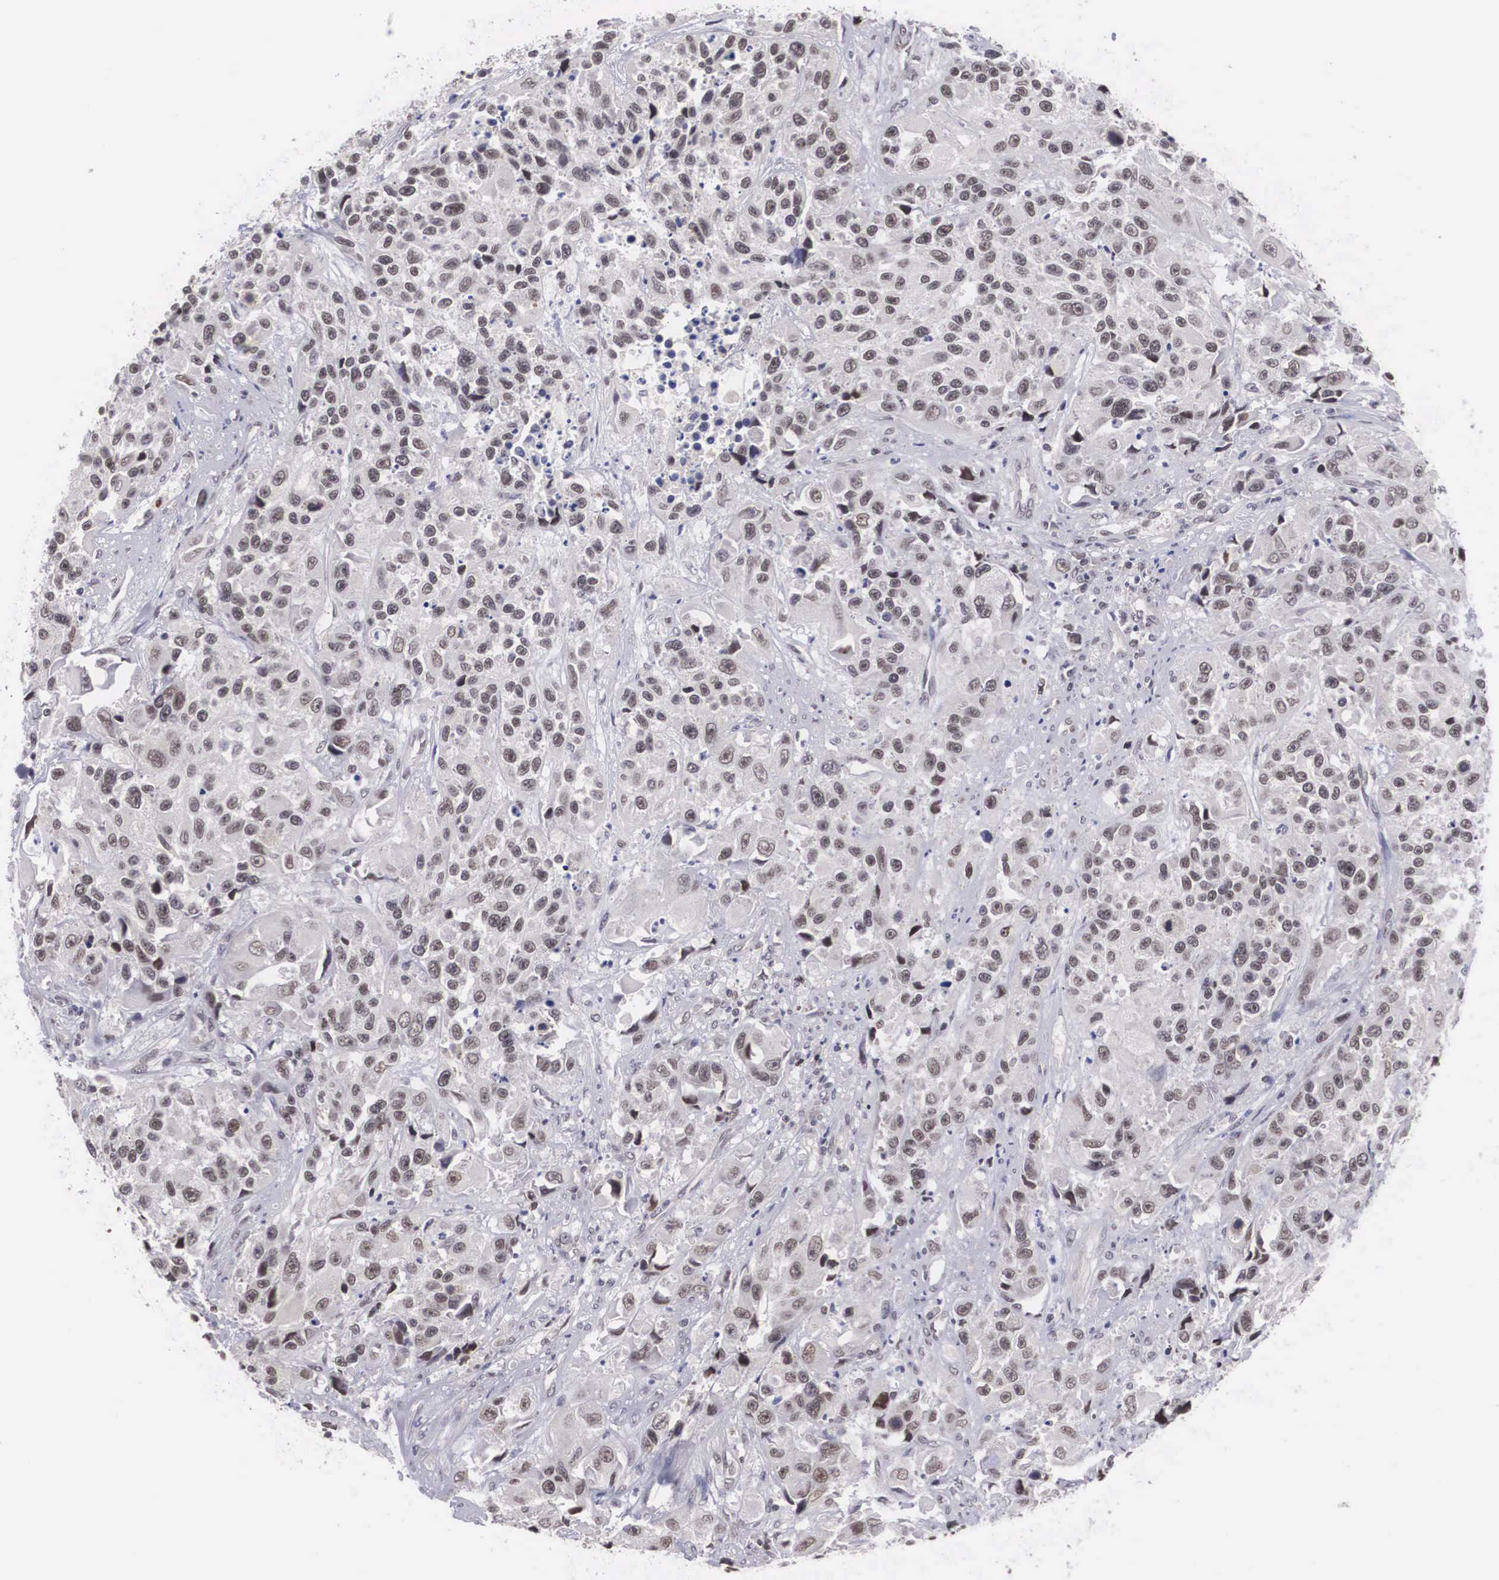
{"staining": {"intensity": "moderate", "quantity": "<25%", "location": "nuclear"}, "tissue": "urothelial cancer", "cell_type": "Tumor cells", "image_type": "cancer", "snomed": [{"axis": "morphology", "description": "Urothelial carcinoma, High grade"}, {"axis": "topography", "description": "Urinary bladder"}], "caption": "Immunohistochemistry (IHC) histopathology image of urothelial carcinoma (high-grade) stained for a protein (brown), which reveals low levels of moderate nuclear positivity in about <25% of tumor cells.", "gene": "MORC2", "patient": {"sex": "female", "age": 81}}